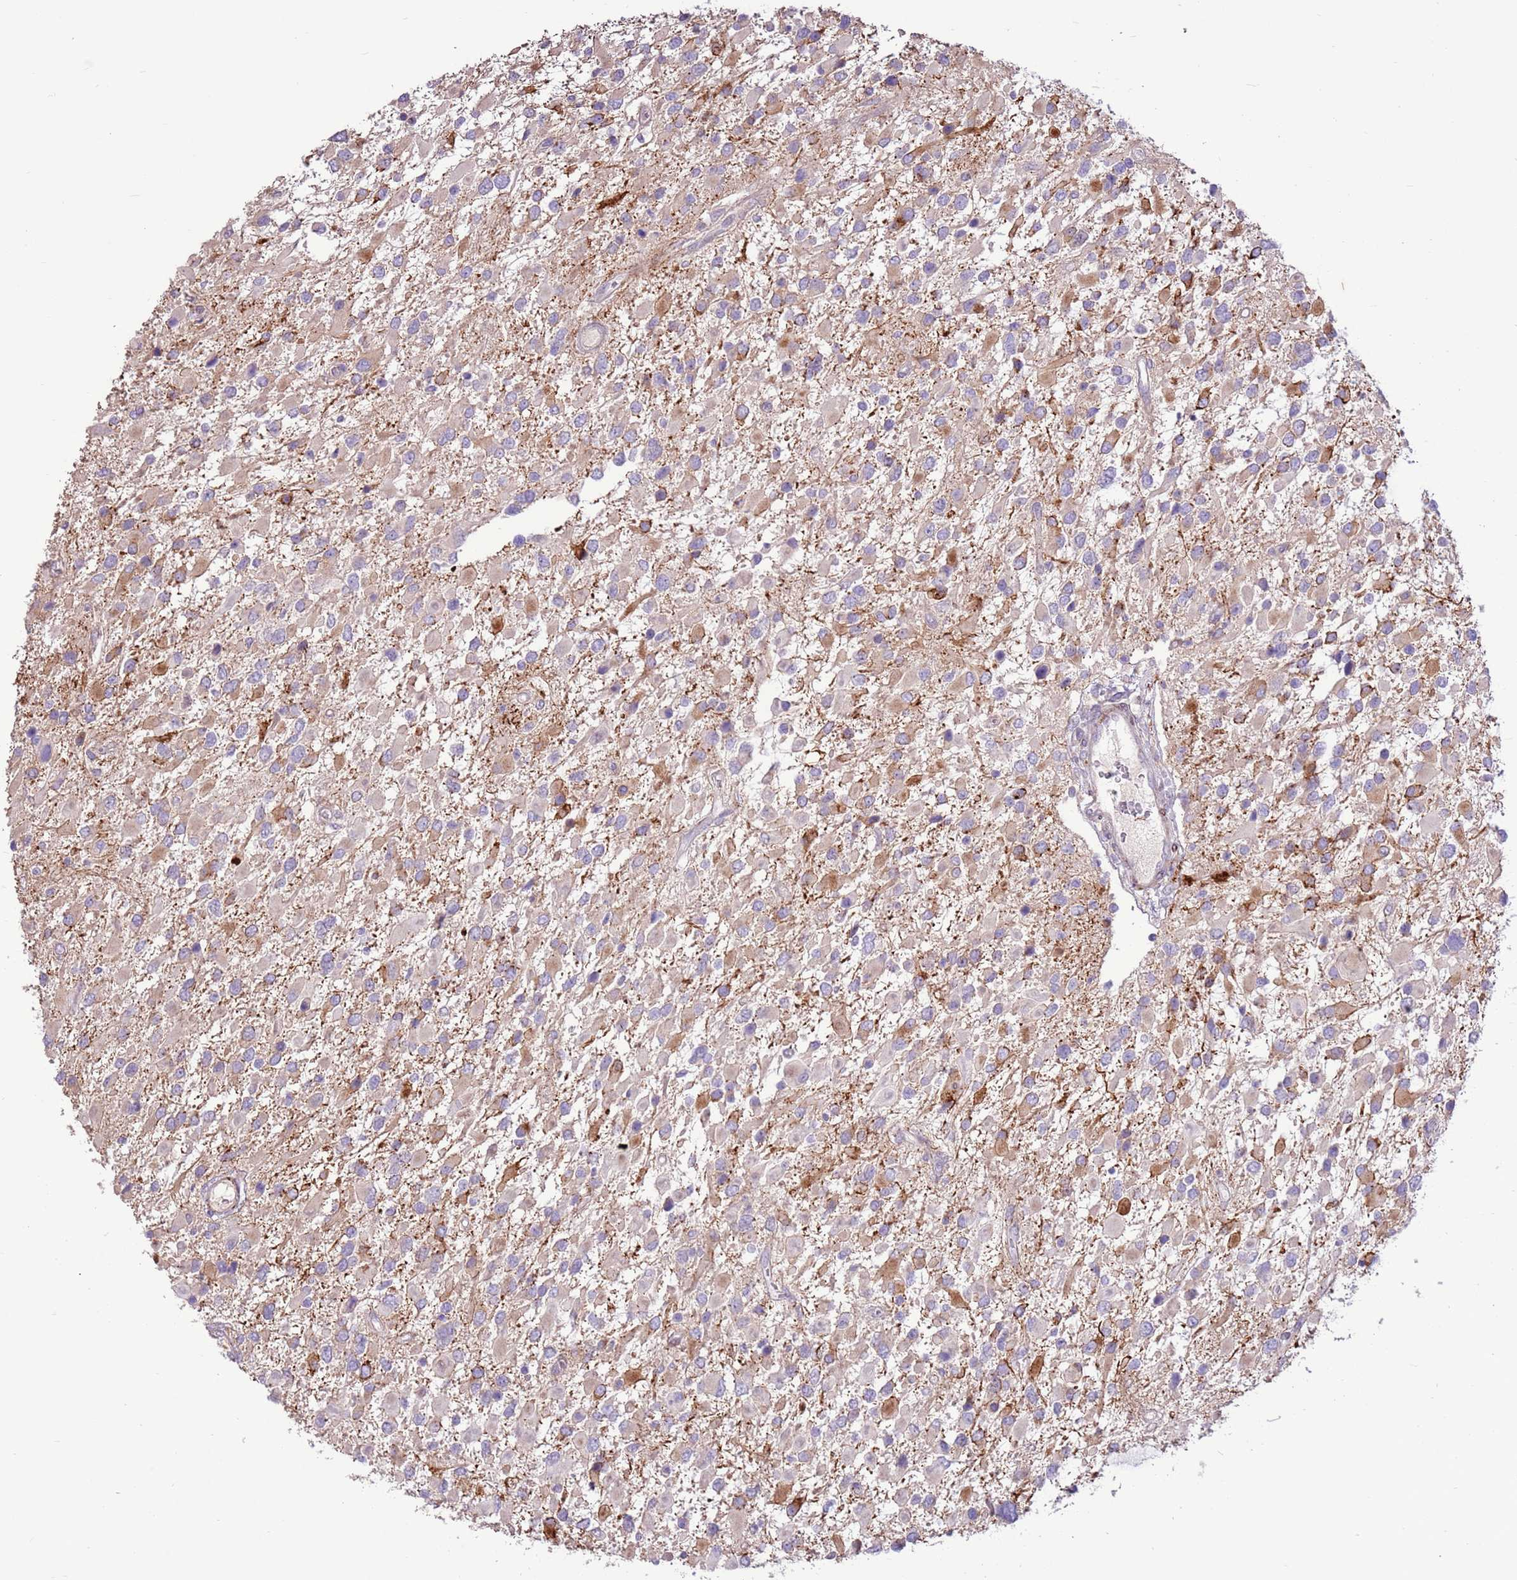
{"staining": {"intensity": "moderate", "quantity": "<25%", "location": "cytoplasmic/membranous"}, "tissue": "glioma", "cell_type": "Tumor cells", "image_type": "cancer", "snomed": [{"axis": "morphology", "description": "Glioma, malignant, High grade"}, {"axis": "topography", "description": "Brain"}], "caption": "Malignant high-grade glioma was stained to show a protein in brown. There is low levels of moderate cytoplasmic/membranous expression in about <25% of tumor cells. The staining is performed using DAB (3,3'-diaminobenzidine) brown chromogen to label protein expression. The nuclei are counter-stained blue using hematoxylin.", "gene": "LGI4", "patient": {"sex": "male", "age": 53}}